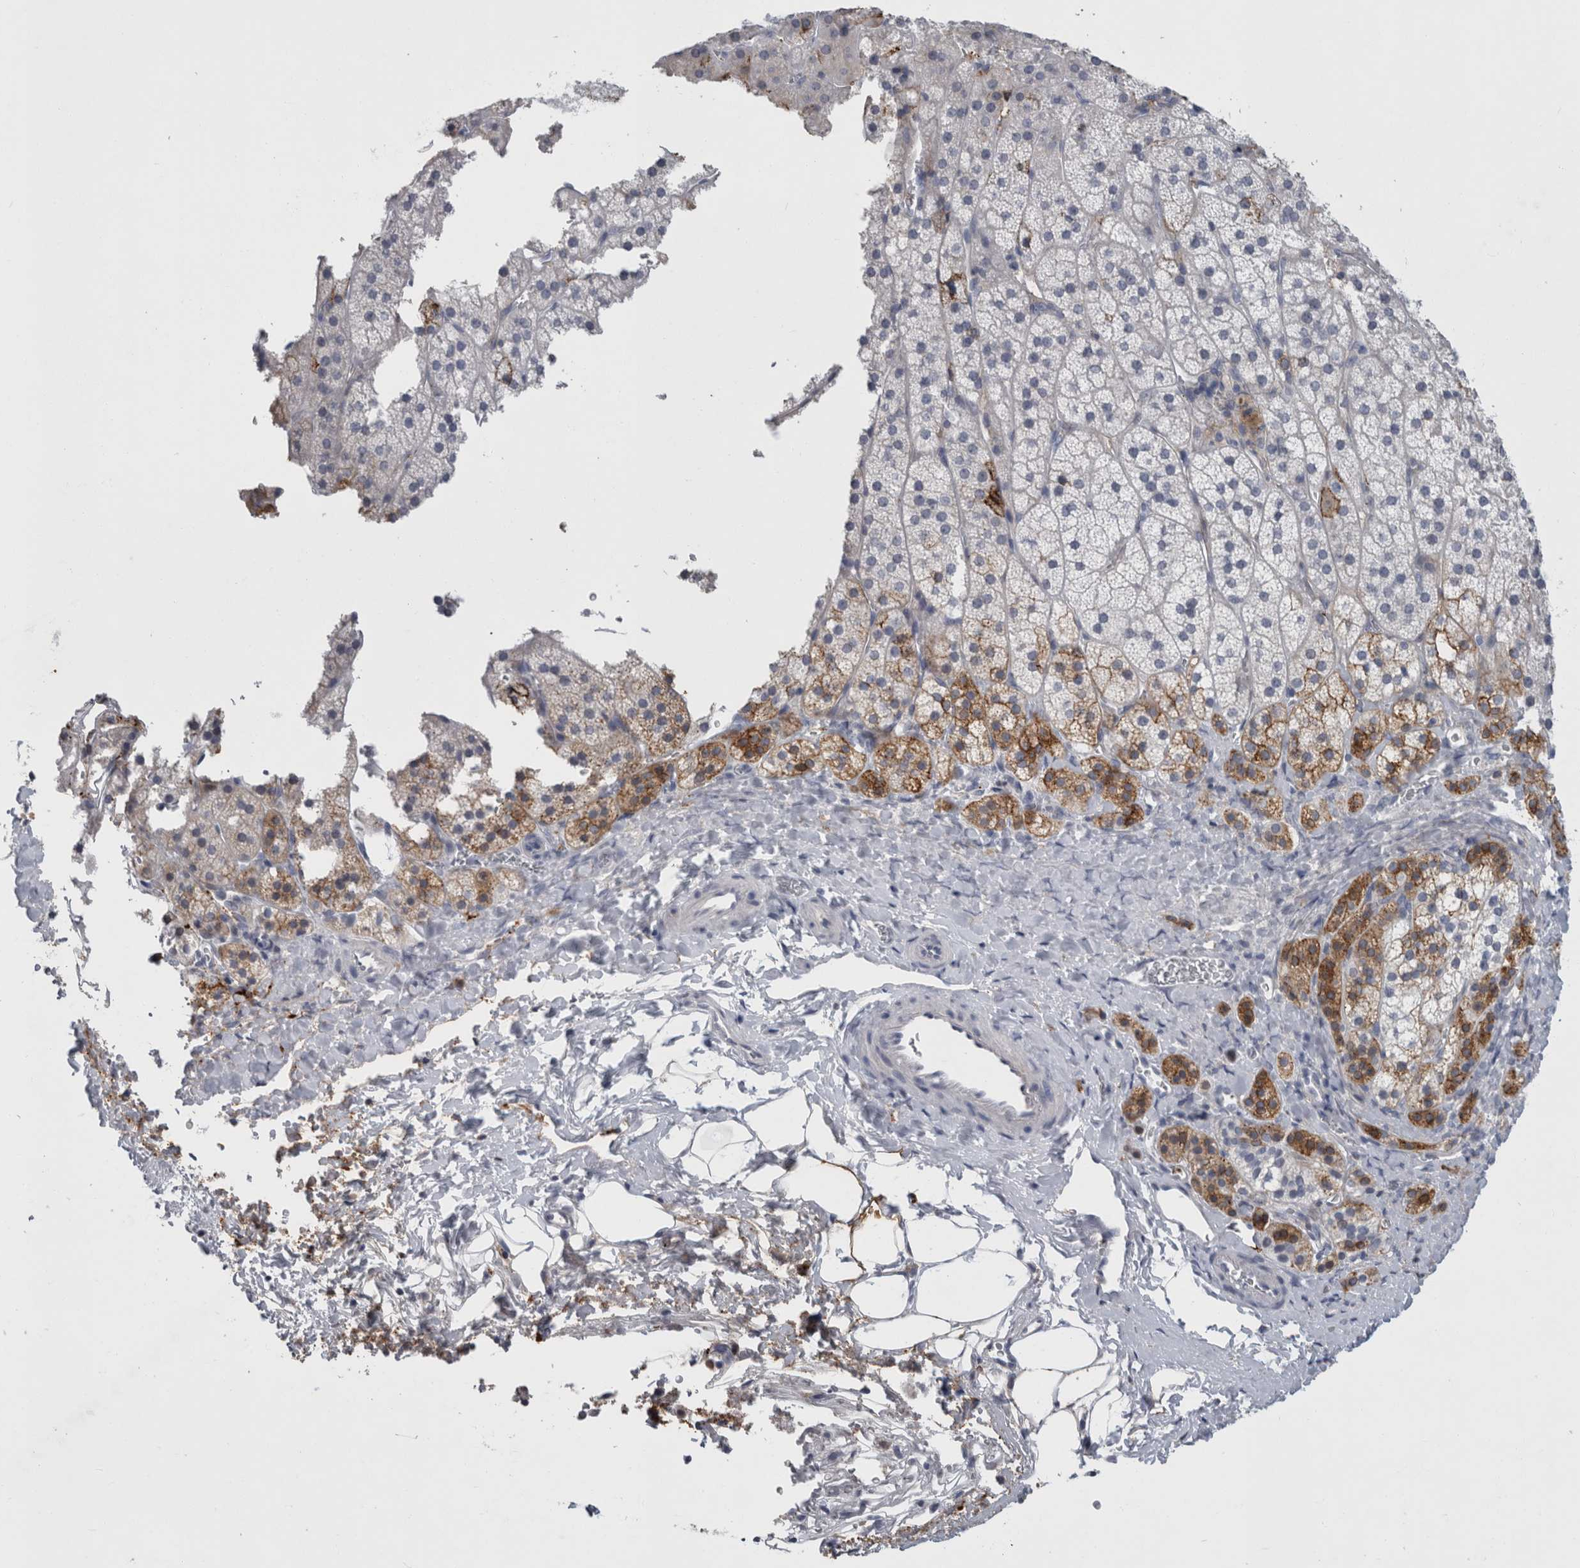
{"staining": {"intensity": "moderate", "quantity": "25%-75%", "location": "cytoplasmic/membranous"}, "tissue": "adrenal gland", "cell_type": "Glandular cells", "image_type": "normal", "snomed": [{"axis": "morphology", "description": "Normal tissue, NOS"}, {"axis": "topography", "description": "Adrenal gland"}], "caption": "Glandular cells reveal medium levels of moderate cytoplasmic/membranous staining in about 25%-75% of cells in benign adrenal gland.", "gene": "DNAJC24", "patient": {"sex": "female", "age": 44}}